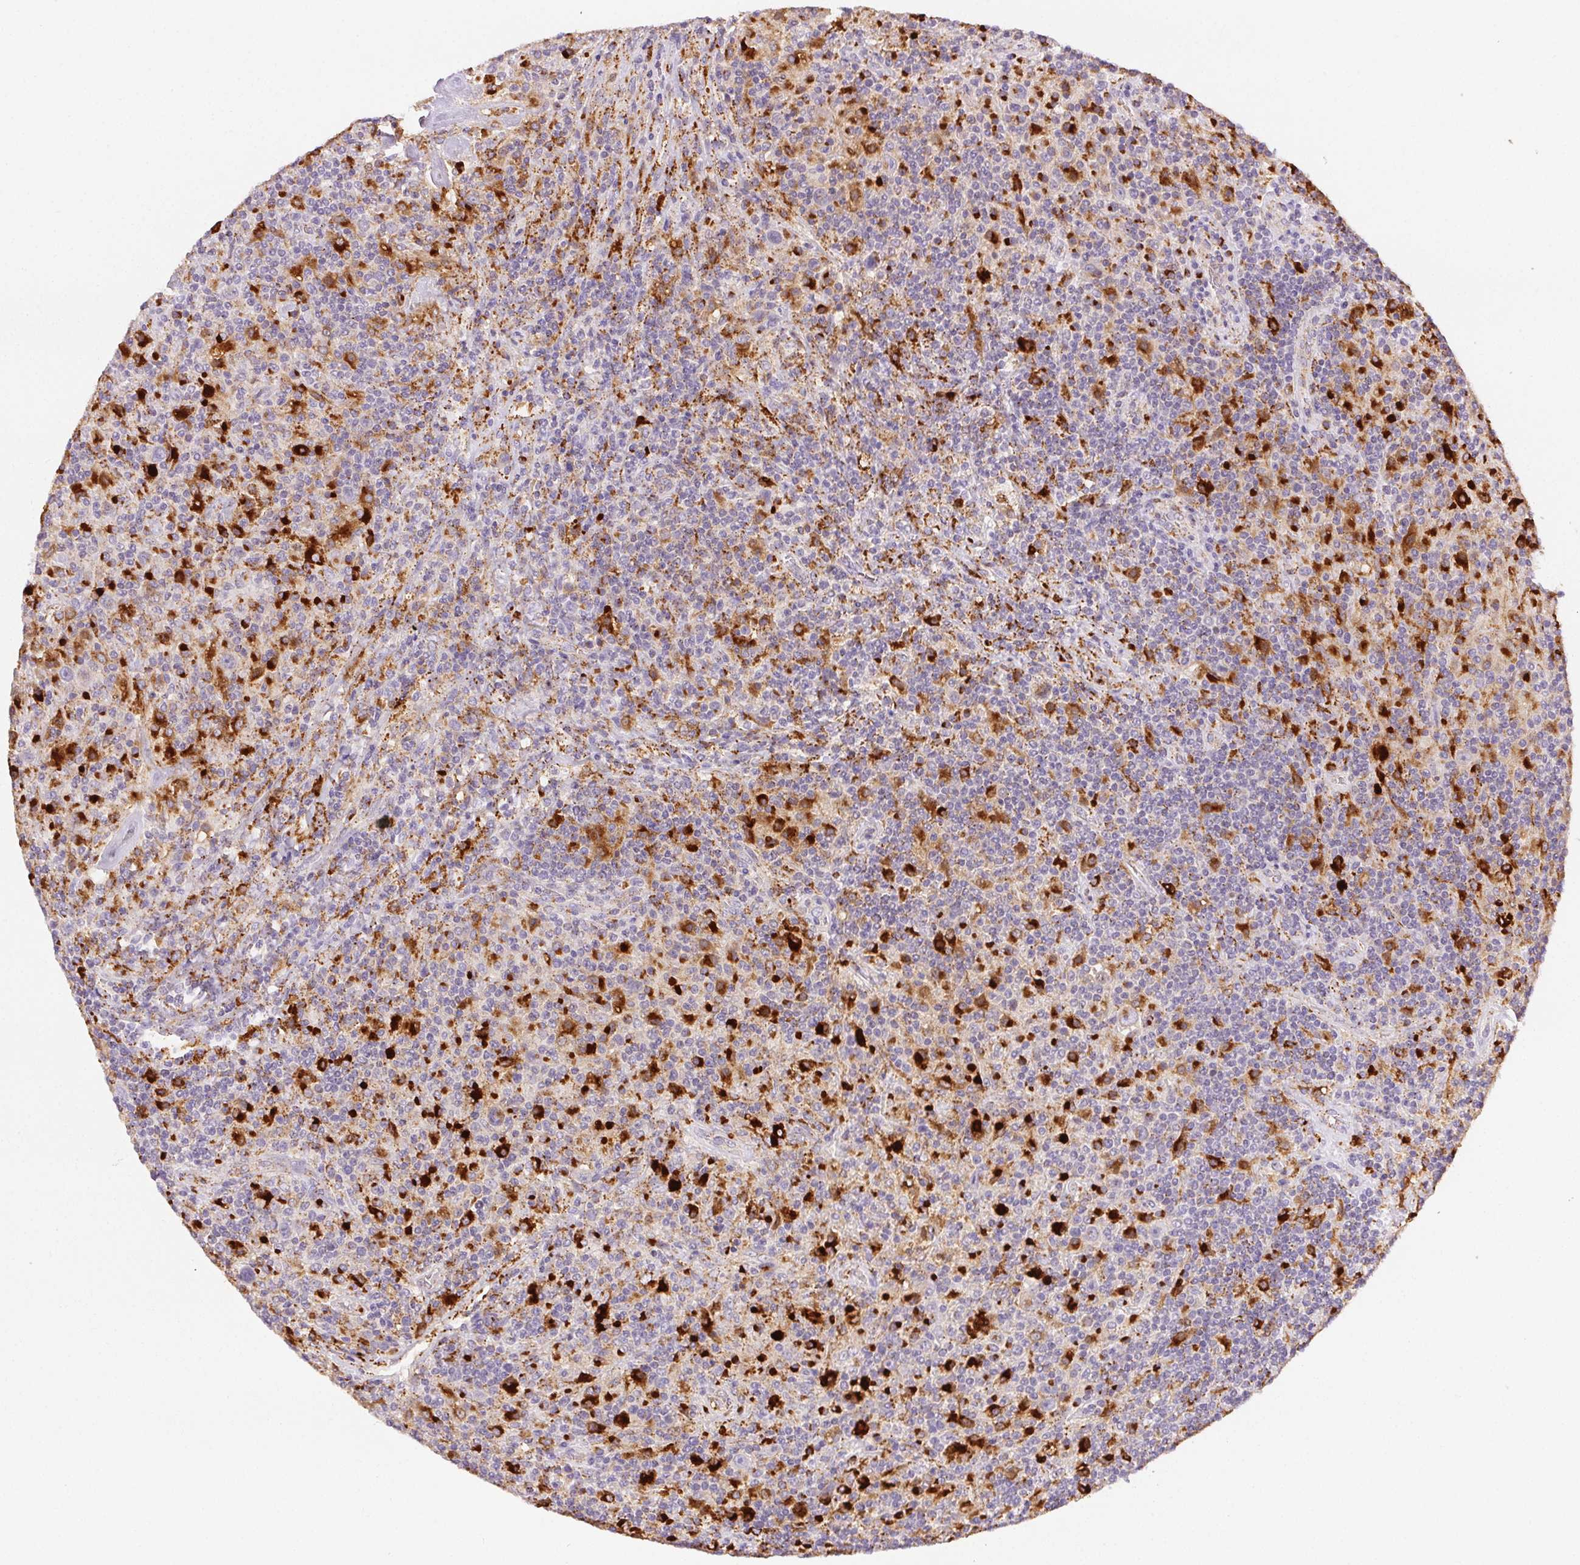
{"staining": {"intensity": "negative", "quantity": "none", "location": "none"}, "tissue": "lymphoma", "cell_type": "Tumor cells", "image_type": "cancer", "snomed": [{"axis": "morphology", "description": "Hodgkin's disease, NOS"}, {"axis": "topography", "description": "Lymph node"}], "caption": "DAB immunohistochemical staining of human lymphoma shows no significant expression in tumor cells. Brightfield microscopy of IHC stained with DAB (3,3'-diaminobenzidine) (brown) and hematoxylin (blue), captured at high magnification.", "gene": "SCPEP1", "patient": {"sex": "male", "age": 70}}